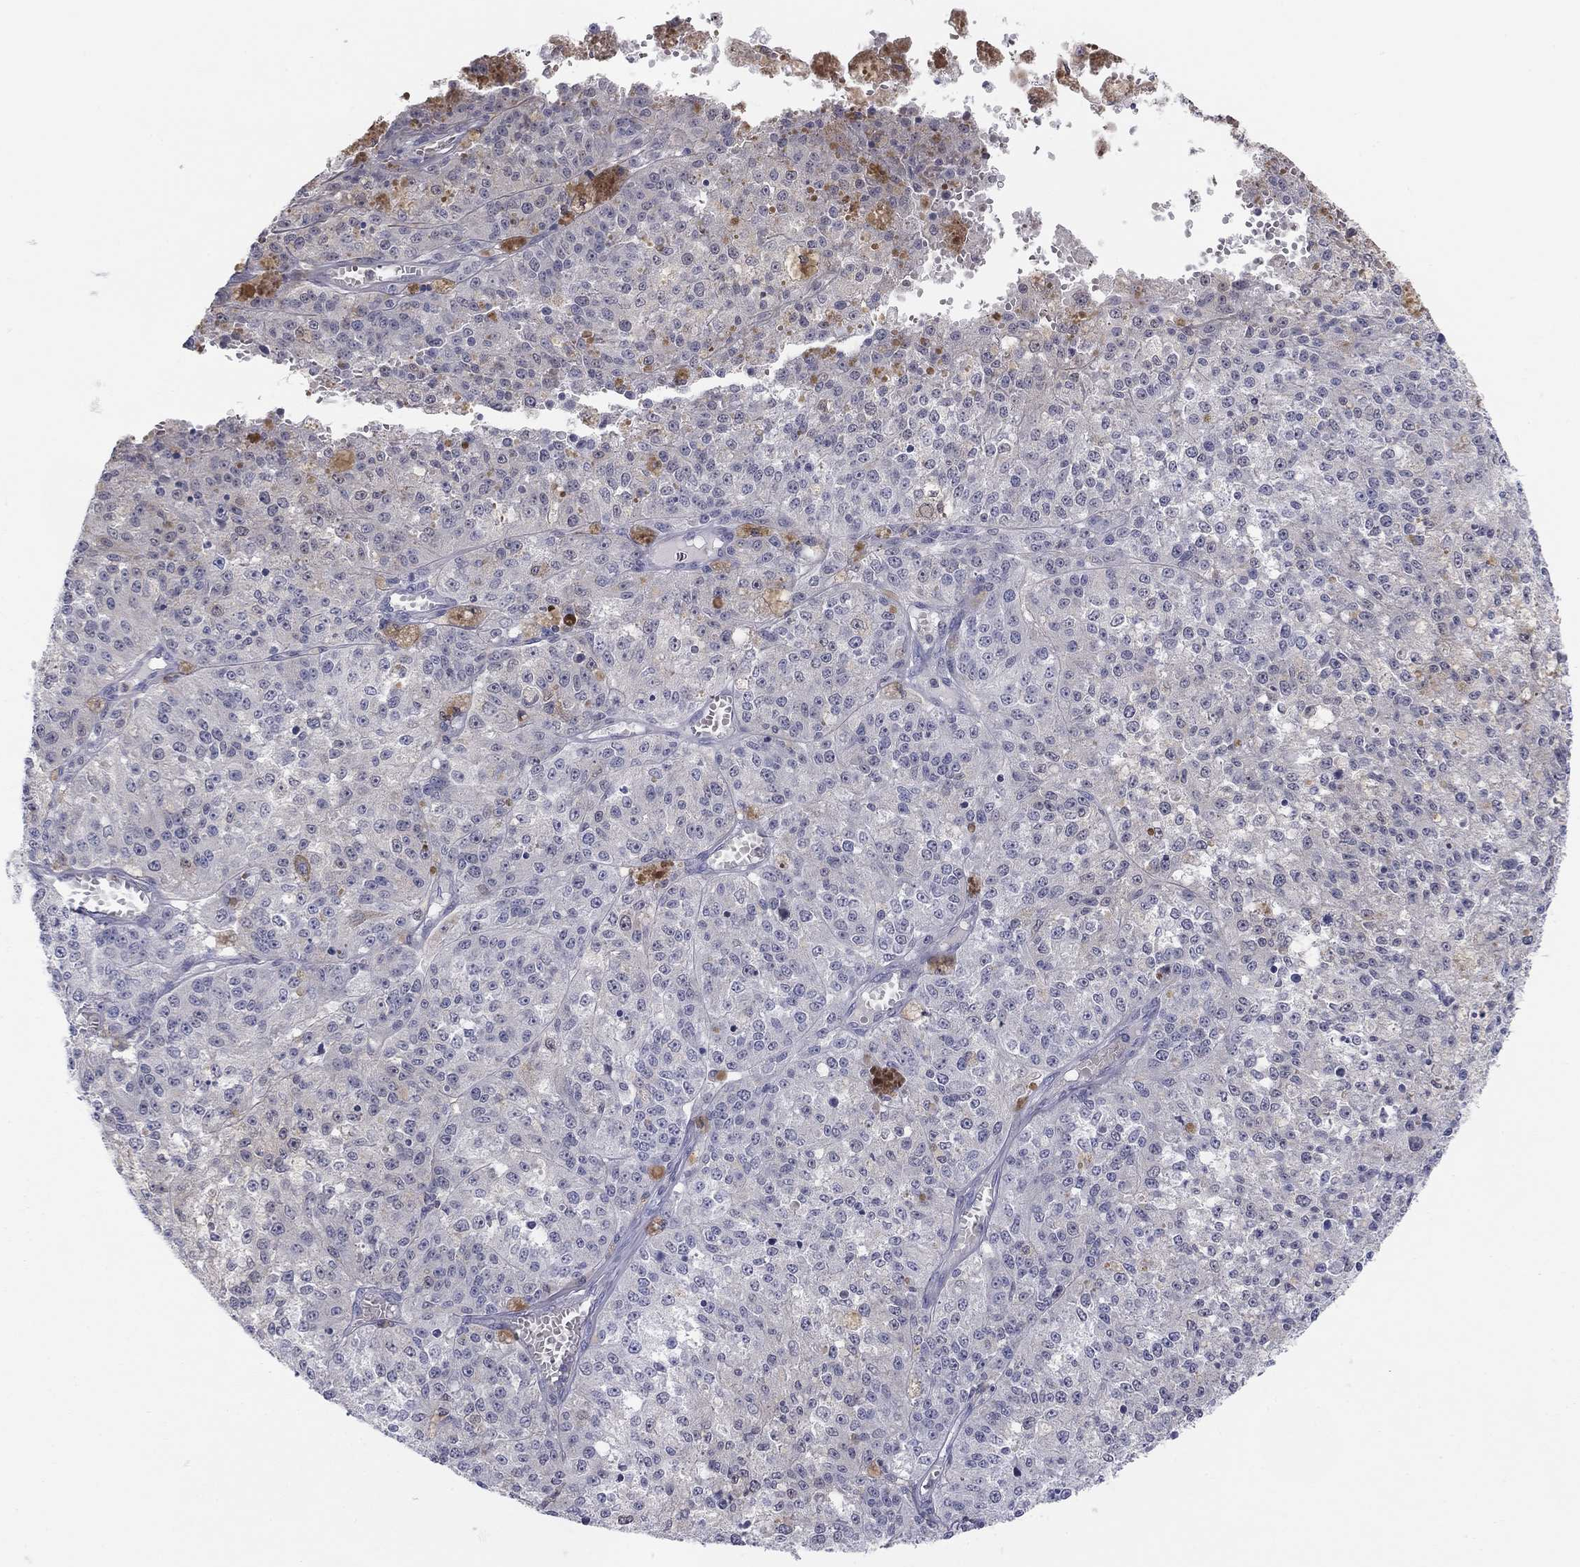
{"staining": {"intensity": "negative", "quantity": "none", "location": "none"}, "tissue": "melanoma", "cell_type": "Tumor cells", "image_type": "cancer", "snomed": [{"axis": "morphology", "description": "Malignant melanoma, Metastatic site"}, {"axis": "topography", "description": "Lymph node"}], "caption": "Melanoma was stained to show a protein in brown. There is no significant expression in tumor cells.", "gene": "PDXK", "patient": {"sex": "female", "age": 64}}